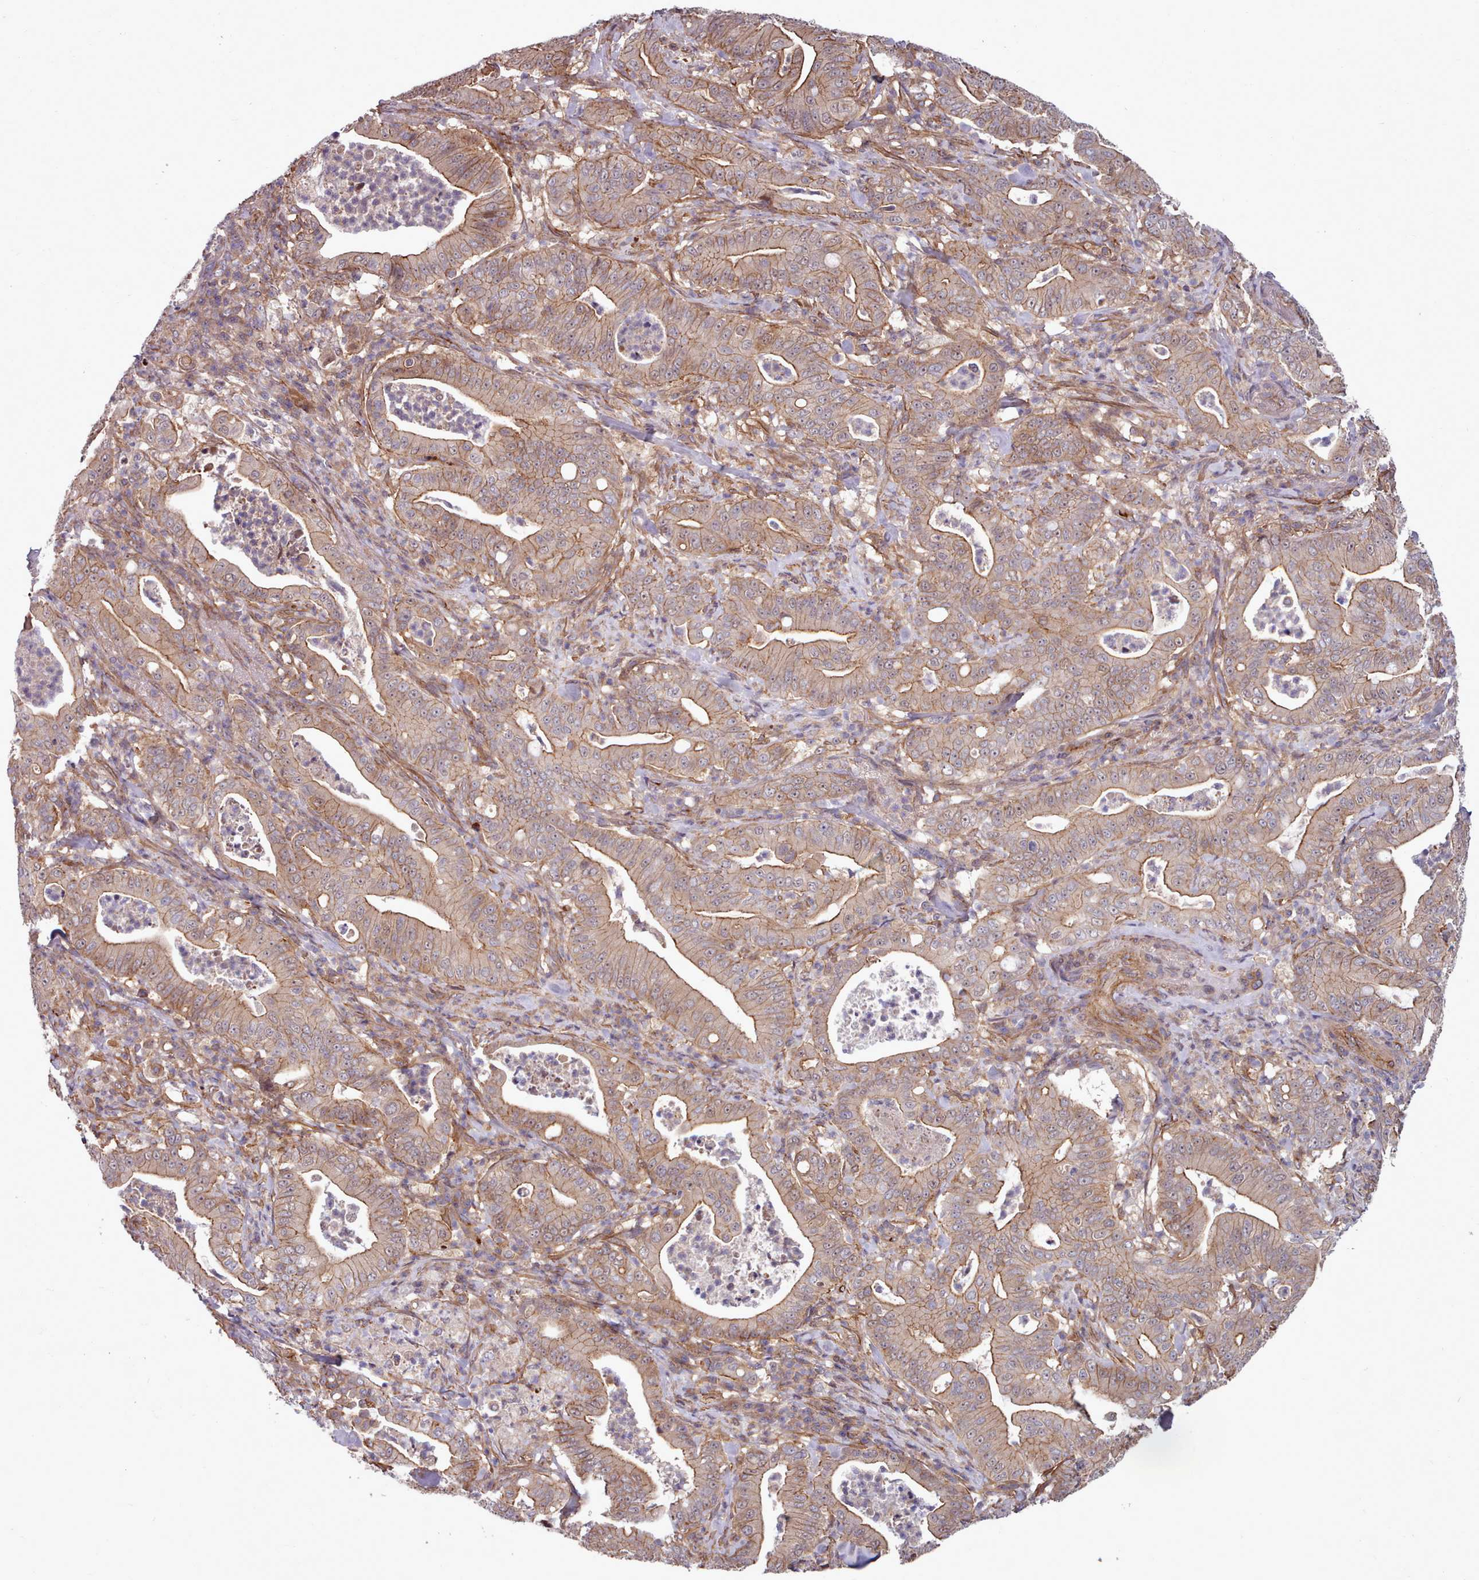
{"staining": {"intensity": "moderate", "quantity": ">75%", "location": "cytoplasmic/membranous"}, "tissue": "pancreatic cancer", "cell_type": "Tumor cells", "image_type": "cancer", "snomed": [{"axis": "morphology", "description": "Adenocarcinoma, NOS"}, {"axis": "topography", "description": "Pancreas"}], "caption": "The image displays immunohistochemical staining of pancreatic adenocarcinoma. There is moderate cytoplasmic/membranous expression is identified in approximately >75% of tumor cells.", "gene": "STUB1", "patient": {"sex": "male", "age": 71}}